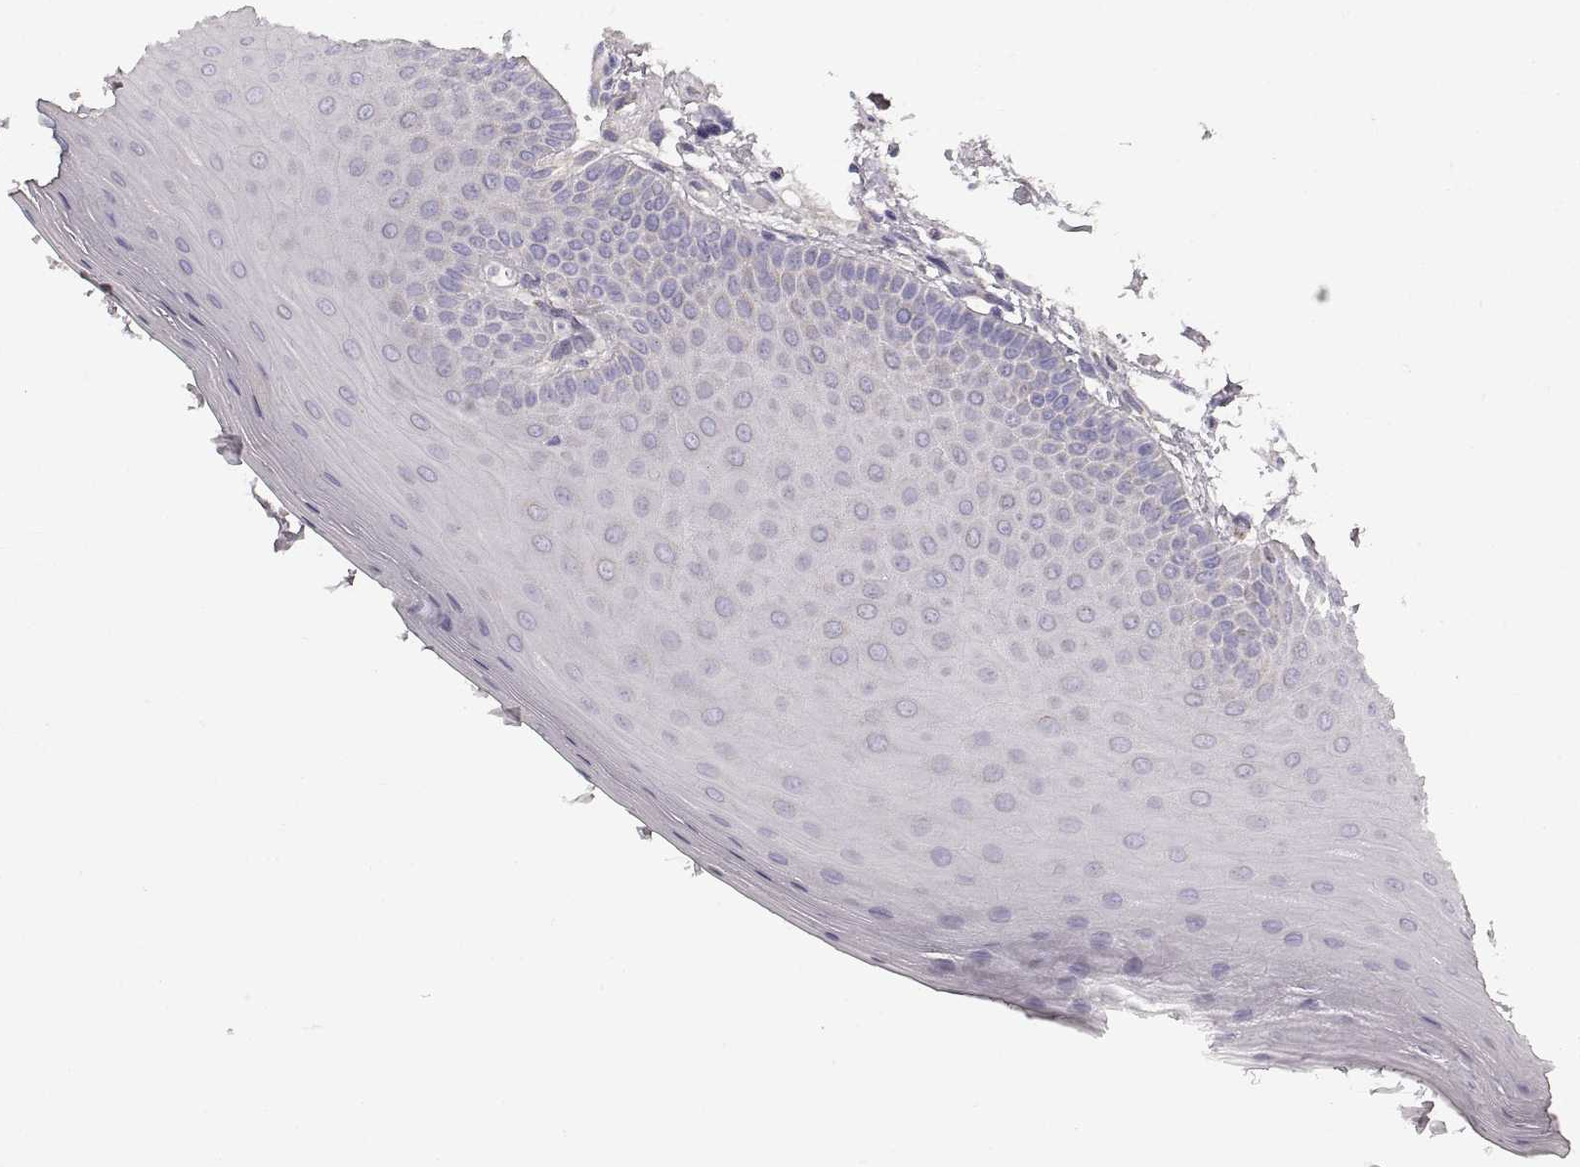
{"staining": {"intensity": "weak", "quantity": "<25%", "location": "cytoplasmic/membranous"}, "tissue": "oral mucosa", "cell_type": "Squamous epithelial cells", "image_type": "normal", "snomed": [{"axis": "morphology", "description": "Normal tissue, NOS"}, {"axis": "morphology", "description": "Normal morphology"}, {"axis": "topography", "description": "Oral tissue"}], "caption": "Histopathology image shows no protein positivity in squamous epithelial cells of benign oral mucosa.", "gene": "RDH13", "patient": {"sex": "female", "age": 76}}